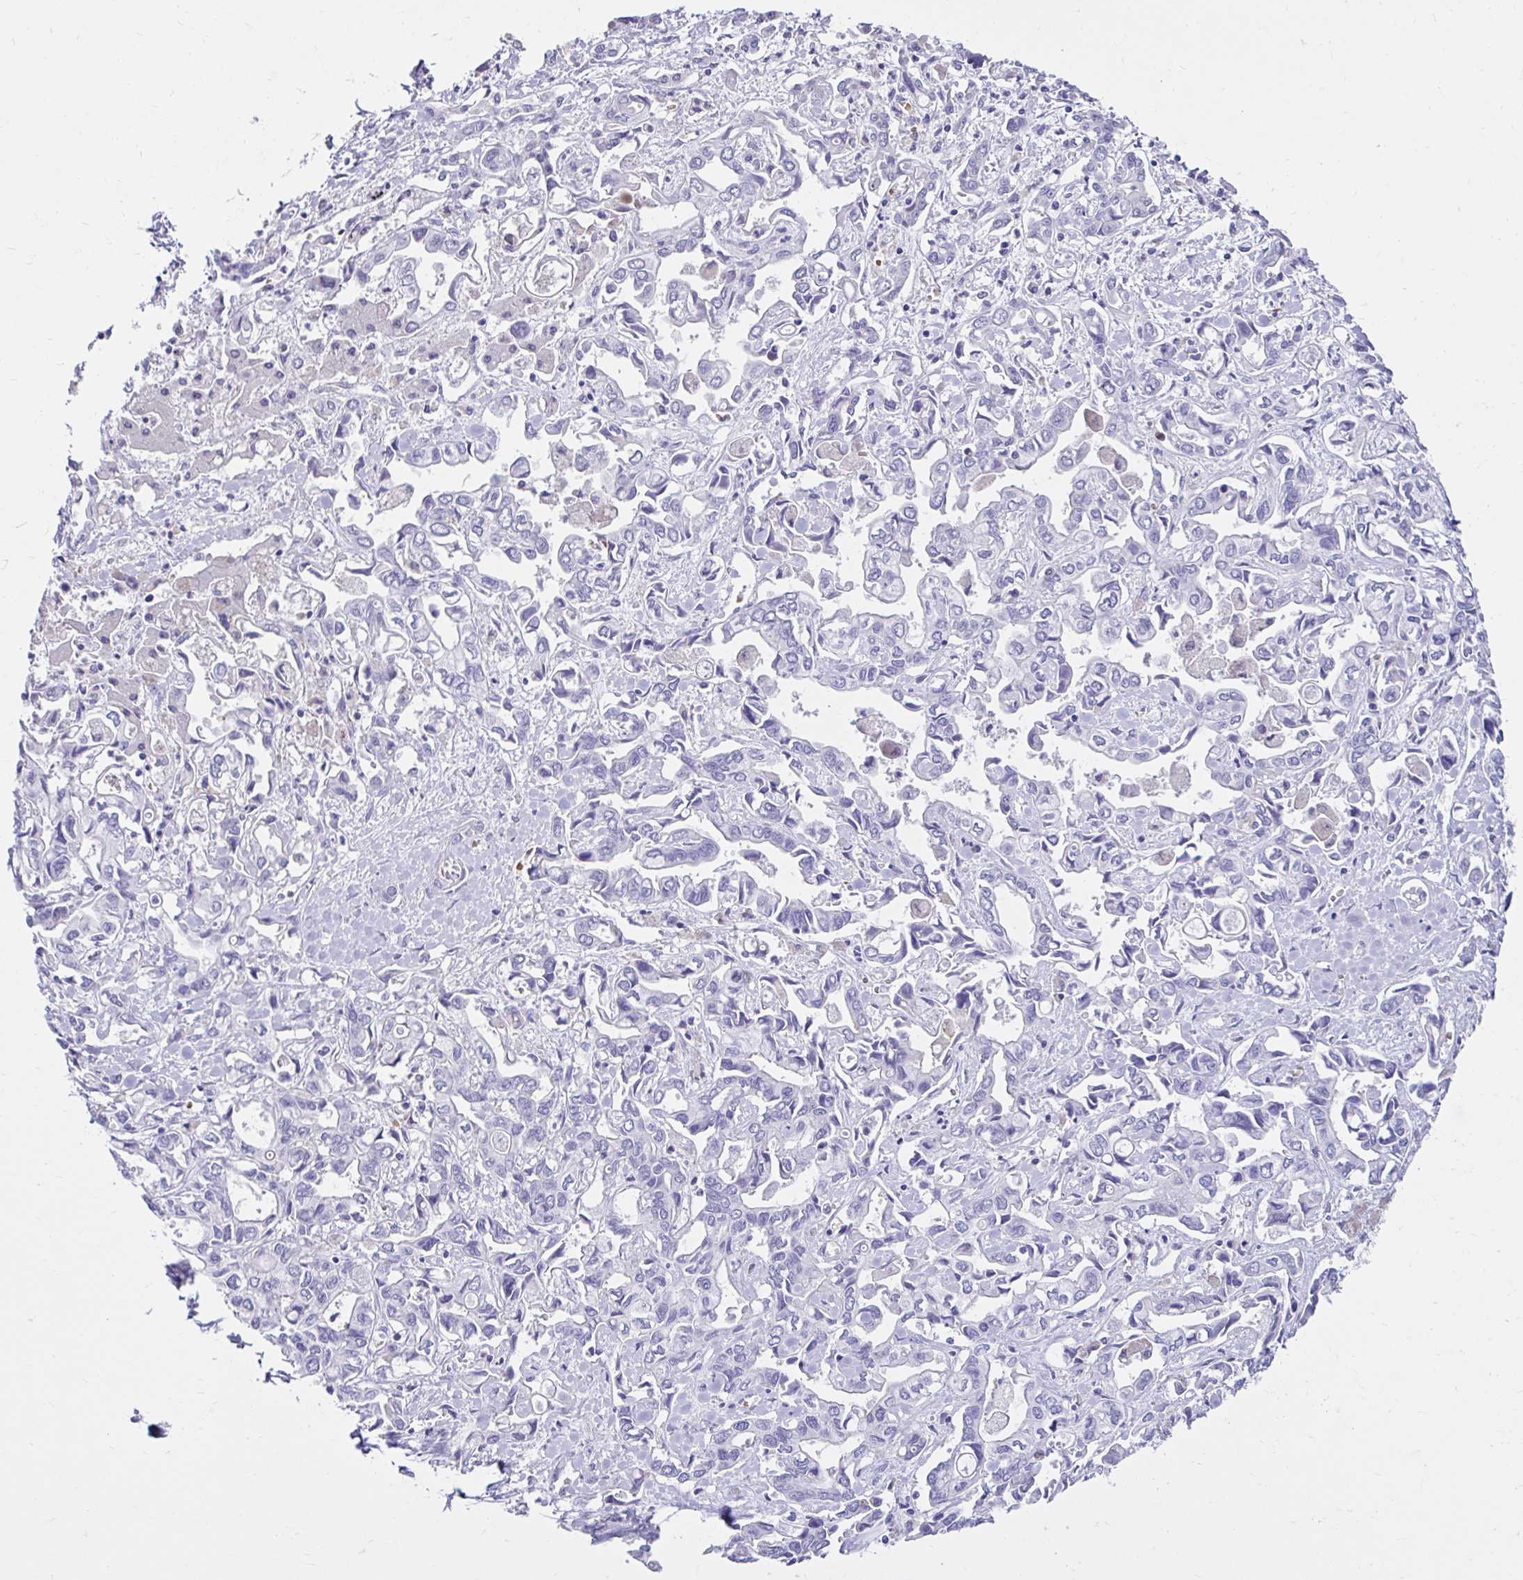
{"staining": {"intensity": "negative", "quantity": "none", "location": "none"}, "tissue": "liver cancer", "cell_type": "Tumor cells", "image_type": "cancer", "snomed": [{"axis": "morphology", "description": "Cholangiocarcinoma"}, {"axis": "topography", "description": "Liver"}], "caption": "The histopathology image displays no staining of tumor cells in liver cholangiocarcinoma. (Stains: DAB immunohistochemistry (IHC) with hematoxylin counter stain, Microscopy: brightfield microscopy at high magnification).", "gene": "NHLH2", "patient": {"sex": "female", "age": 64}}